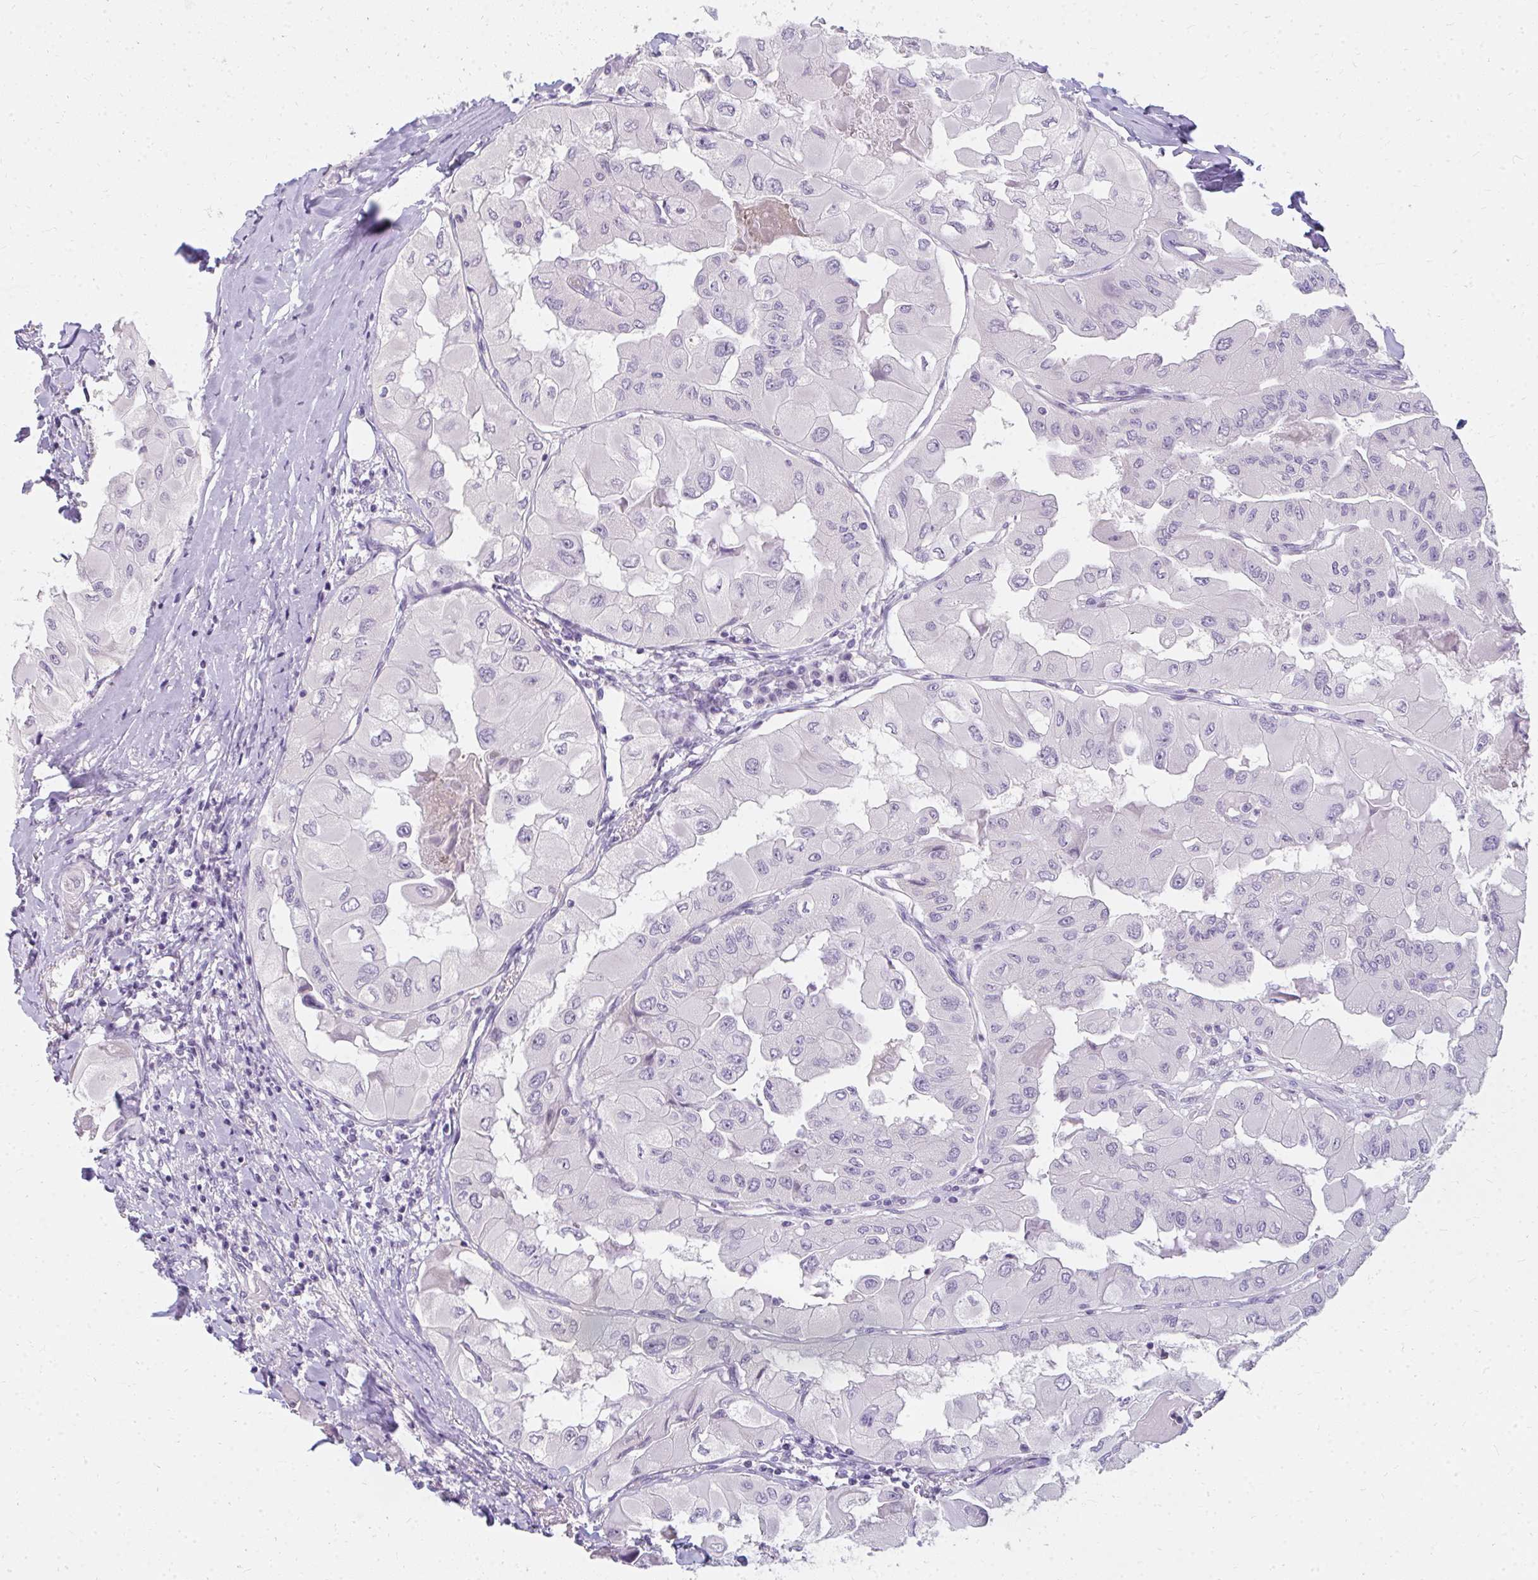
{"staining": {"intensity": "negative", "quantity": "none", "location": "none"}, "tissue": "thyroid cancer", "cell_type": "Tumor cells", "image_type": "cancer", "snomed": [{"axis": "morphology", "description": "Normal tissue, NOS"}, {"axis": "morphology", "description": "Papillary adenocarcinoma, NOS"}, {"axis": "topography", "description": "Thyroid gland"}], "caption": "This is a image of immunohistochemistry staining of thyroid cancer (papillary adenocarcinoma), which shows no positivity in tumor cells. (DAB immunohistochemistry (IHC) visualized using brightfield microscopy, high magnification).", "gene": "PPP1R3G", "patient": {"sex": "female", "age": 59}}